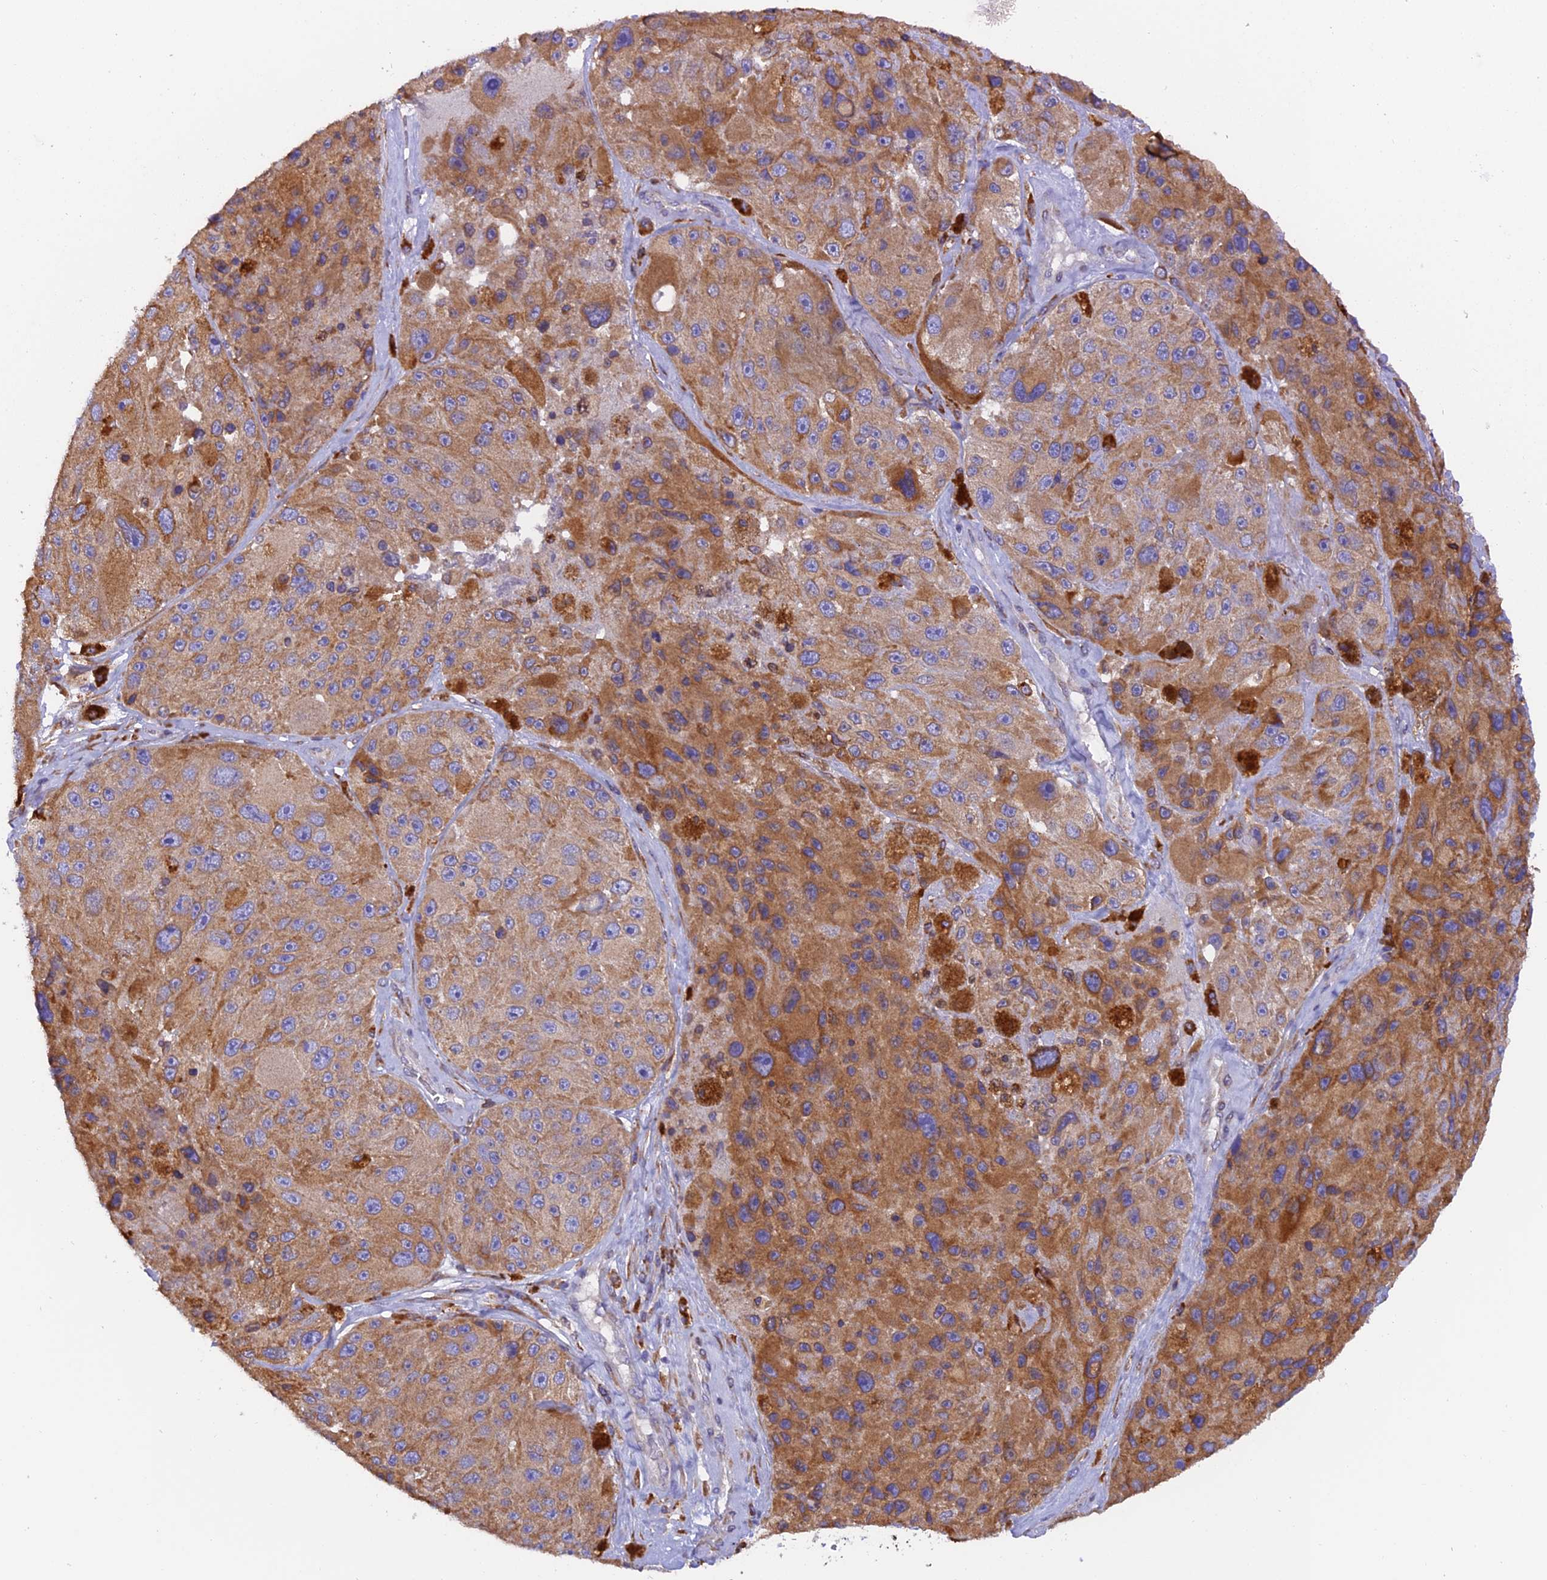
{"staining": {"intensity": "moderate", "quantity": ">75%", "location": "cytoplasmic/membranous"}, "tissue": "melanoma", "cell_type": "Tumor cells", "image_type": "cancer", "snomed": [{"axis": "morphology", "description": "Malignant melanoma, Metastatic site"}, {"axis": "topography", "description": "Lymph node"}], "caption": "Approximately >75% of tumor cells in human melanoma reveal moderate cytoplasmic/membranous protein staining as visualized by brown immunohistochemical staining.", "gene": "VKORC1", "patient": {"sex": "male", "age": 62}}